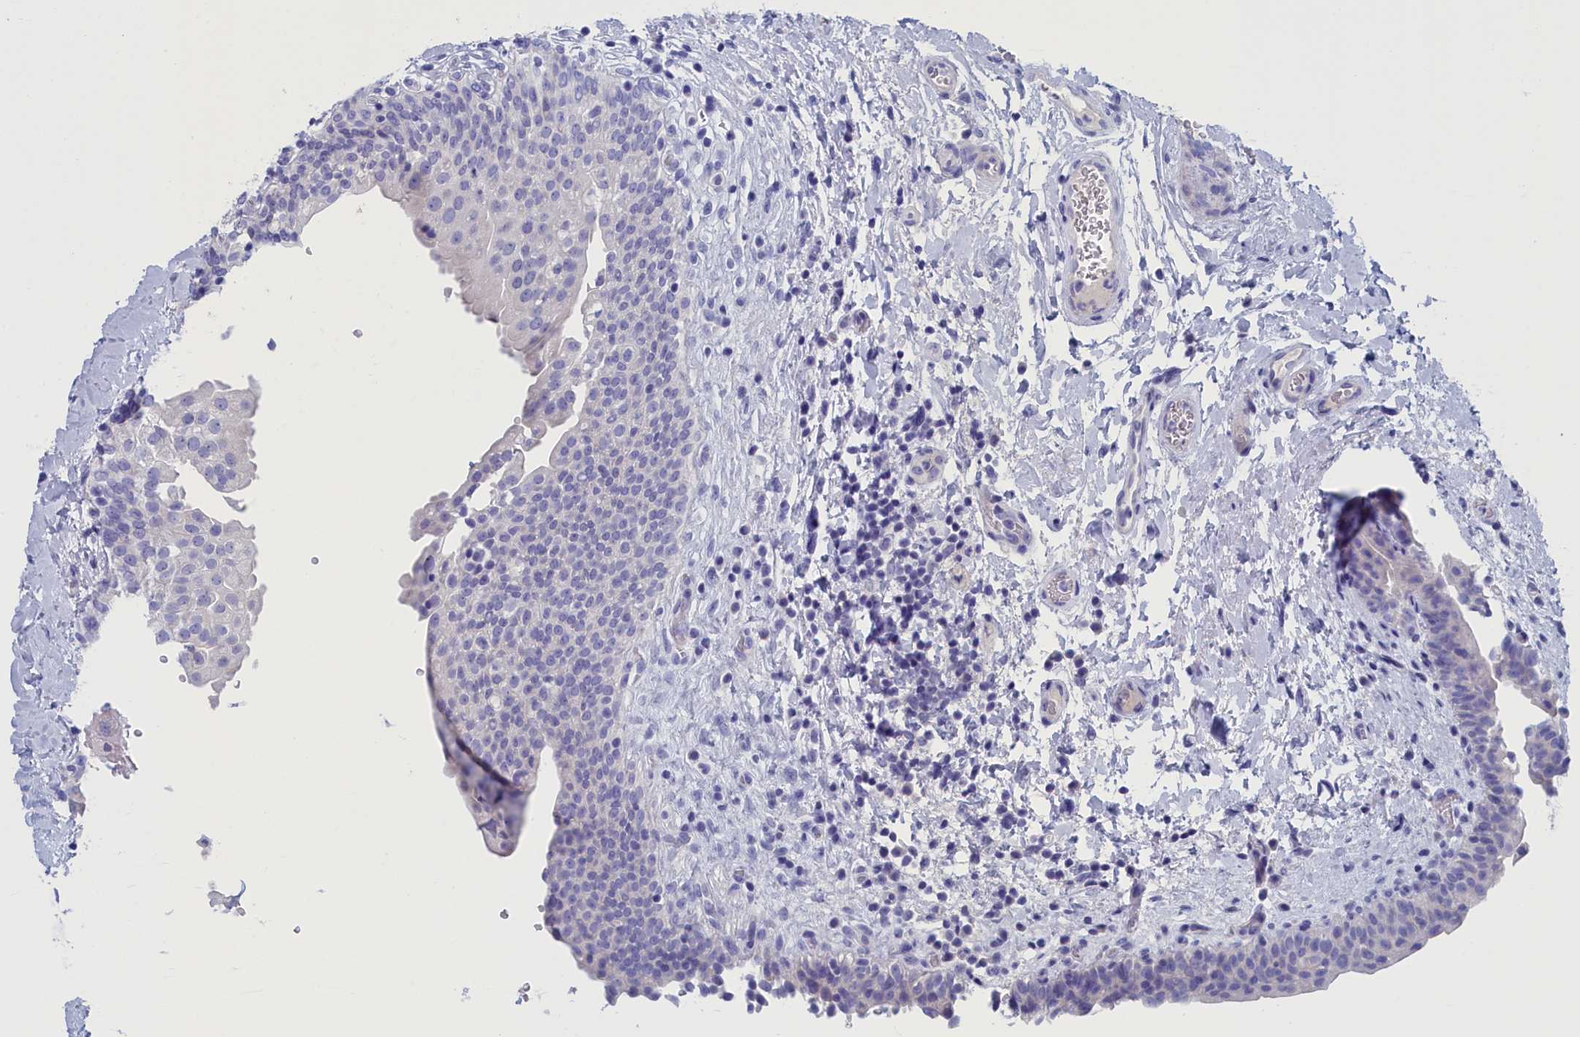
{"staining": {"intensity": "negative", "quantity": "none", "location": "none"}, "tissue": "urinary bladder", "cell_type": "Urothelial cells", "image_type": "normal", "snomed": [{"axis": "morphology", "description": "Normal tissue, NOS"}, {"axis": "topography", "description": "Urinary bladder"}], "caption": "The immunohistochemistry (IHC) histopathology image has no significant staining in urothelial cells of urinary bladder.", "gene": "ANKRD2", "patient": {"sex": "male", "age": 83}}